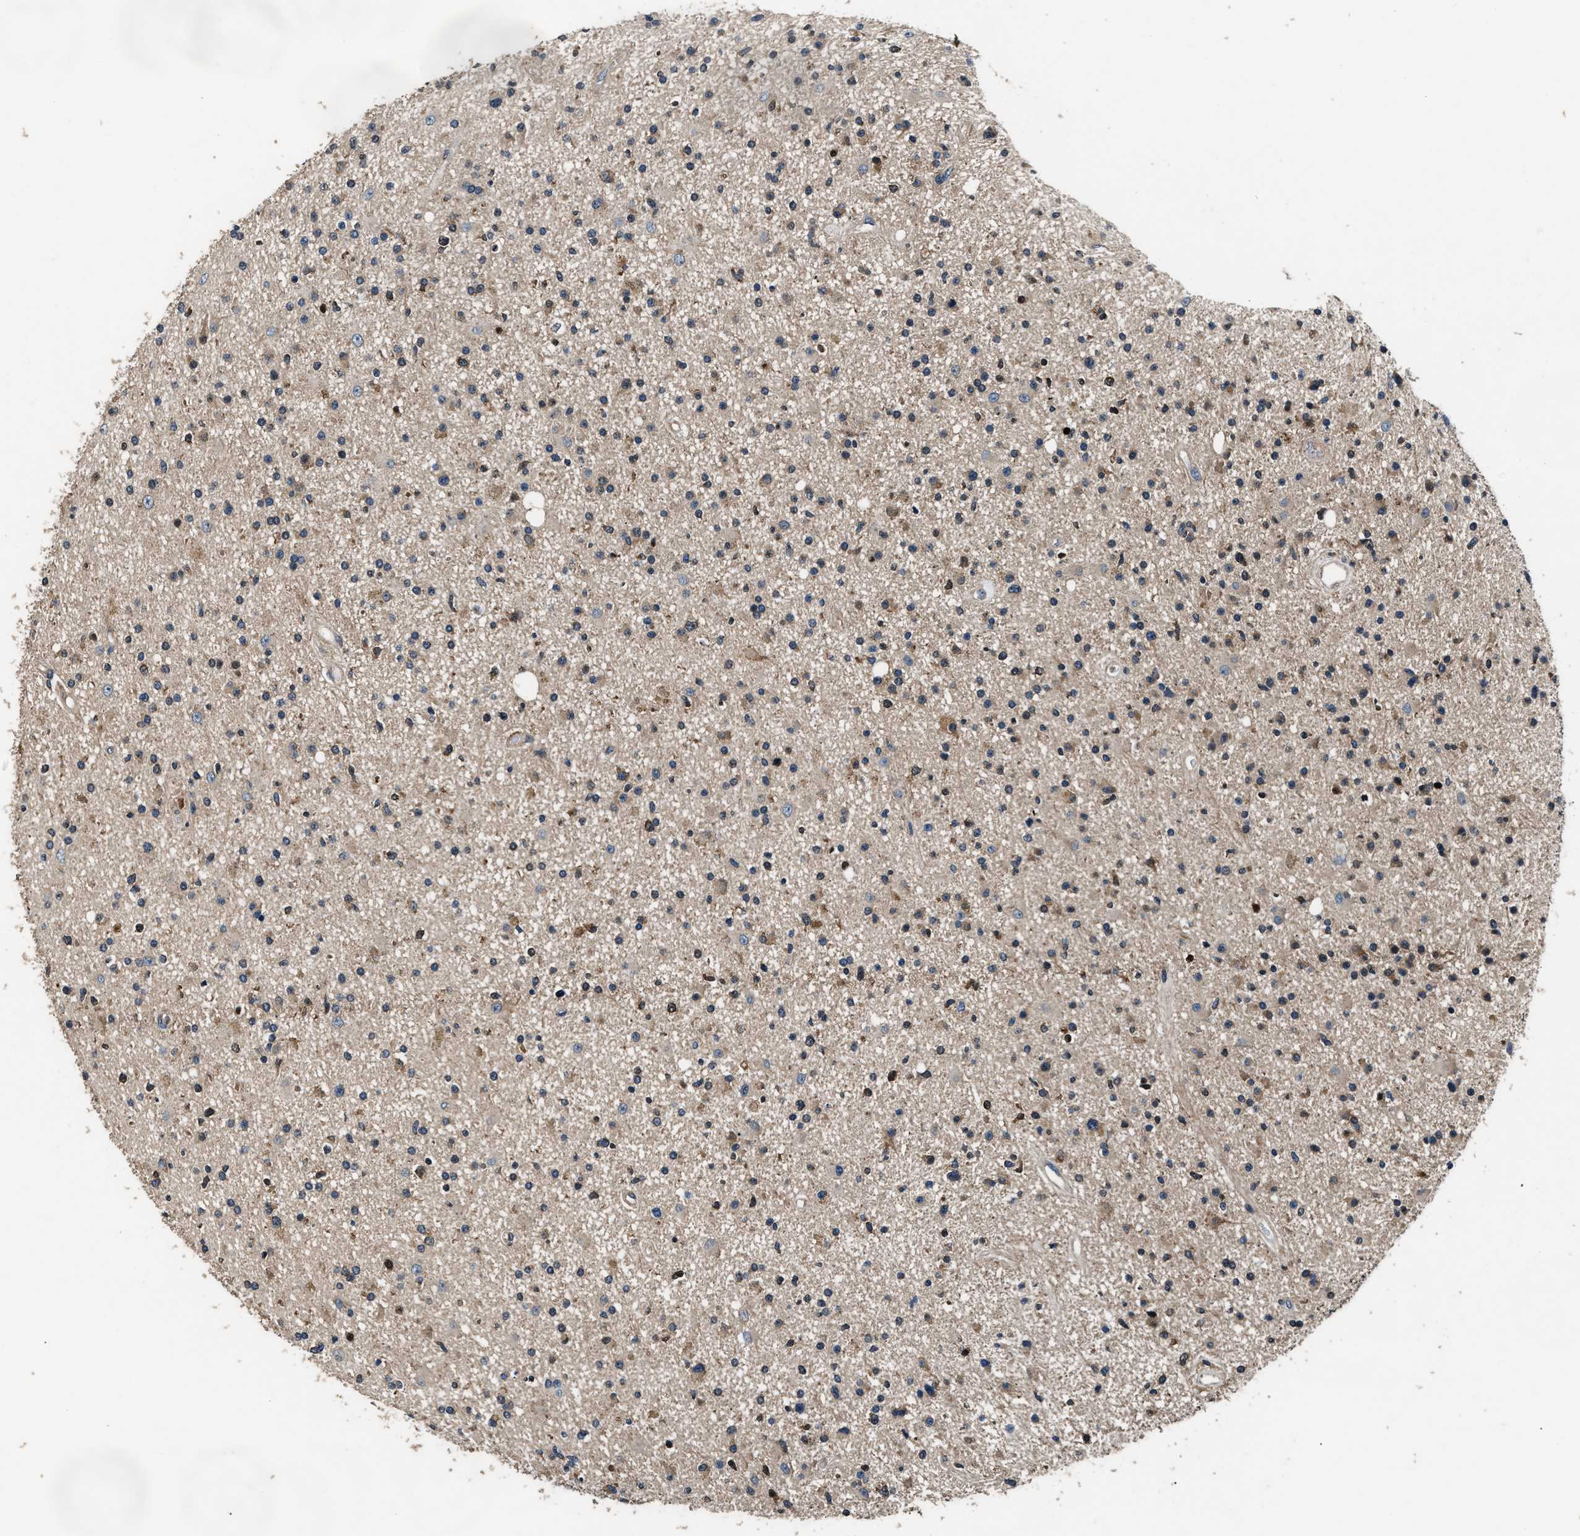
{"staining": {"intensity": "moderate", "quantity": "<25%", "location": "nuclear"}, "tissue": "glioma", "cell_type": "Tumor cells", "image_type": "cancer", "snomed": [{"axis": "morphology", "description": "Glioma, malignant, High grade"}, {"axis": "topography", "description": "Brain"}], "caption": "Malignant glioma (high-grade) stained for a protein shows moderate nuclear positivity in tumor cells.", "gene": "IMPDH2", "patient": {"sex": "male", "age": 33}}